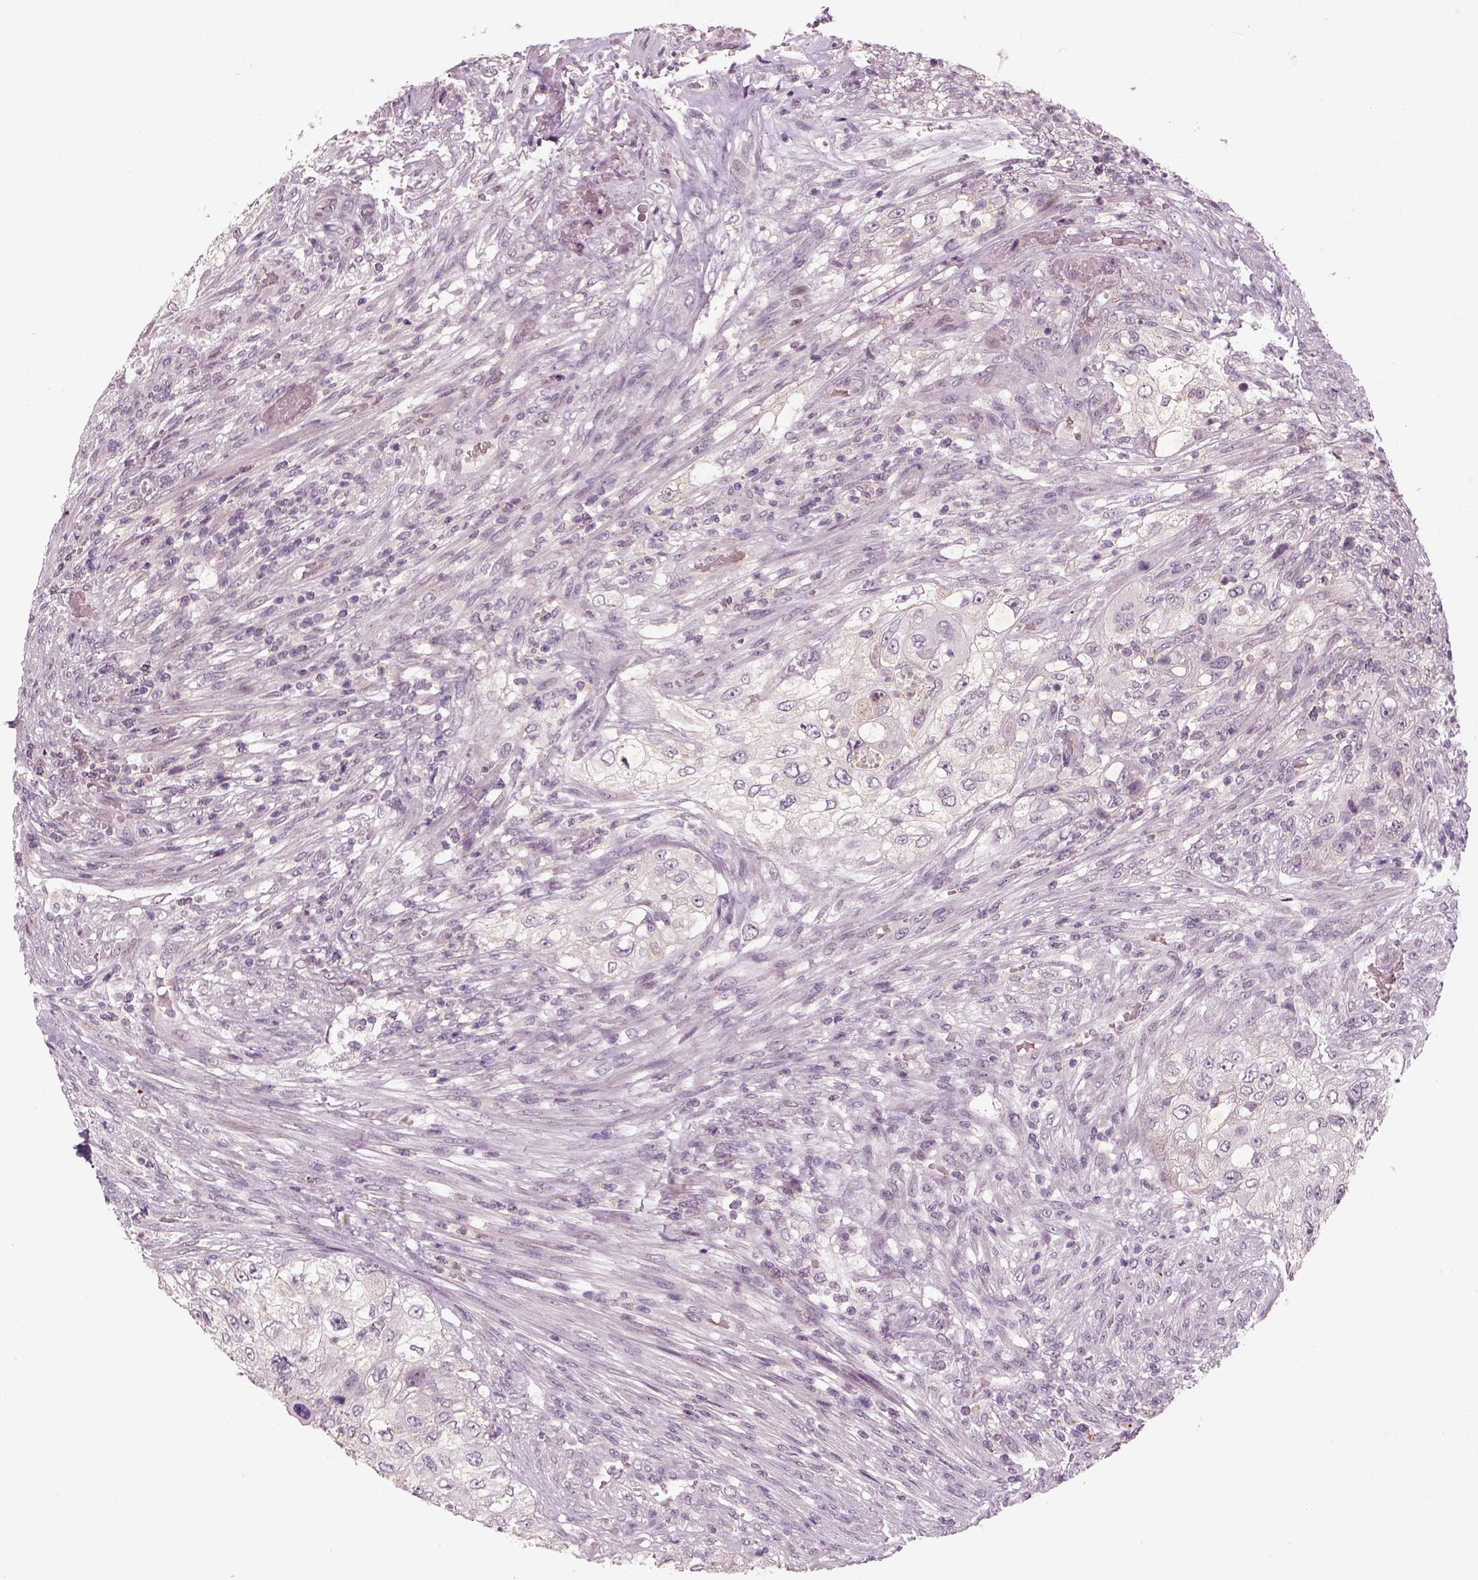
{"staining": {"intensity": "negative", "quantity": "none", "location": "none"}, "tissue": "urothelial cancer", "cell_type": "Tumor cells", "image_type": "cancer", "snomed": [{"axis": "morphology", "description": "Urothelial carcinoma, High grade"}, {"axis": "topography", "description": "Urinary bladder"}], "caption": "High-grade urothelial carcinoma was stained to show a protein in brown. There is no significant positivity in tumor cells.", "gene": "GDNF", "patient": {"sex": "female", "age": 60}}